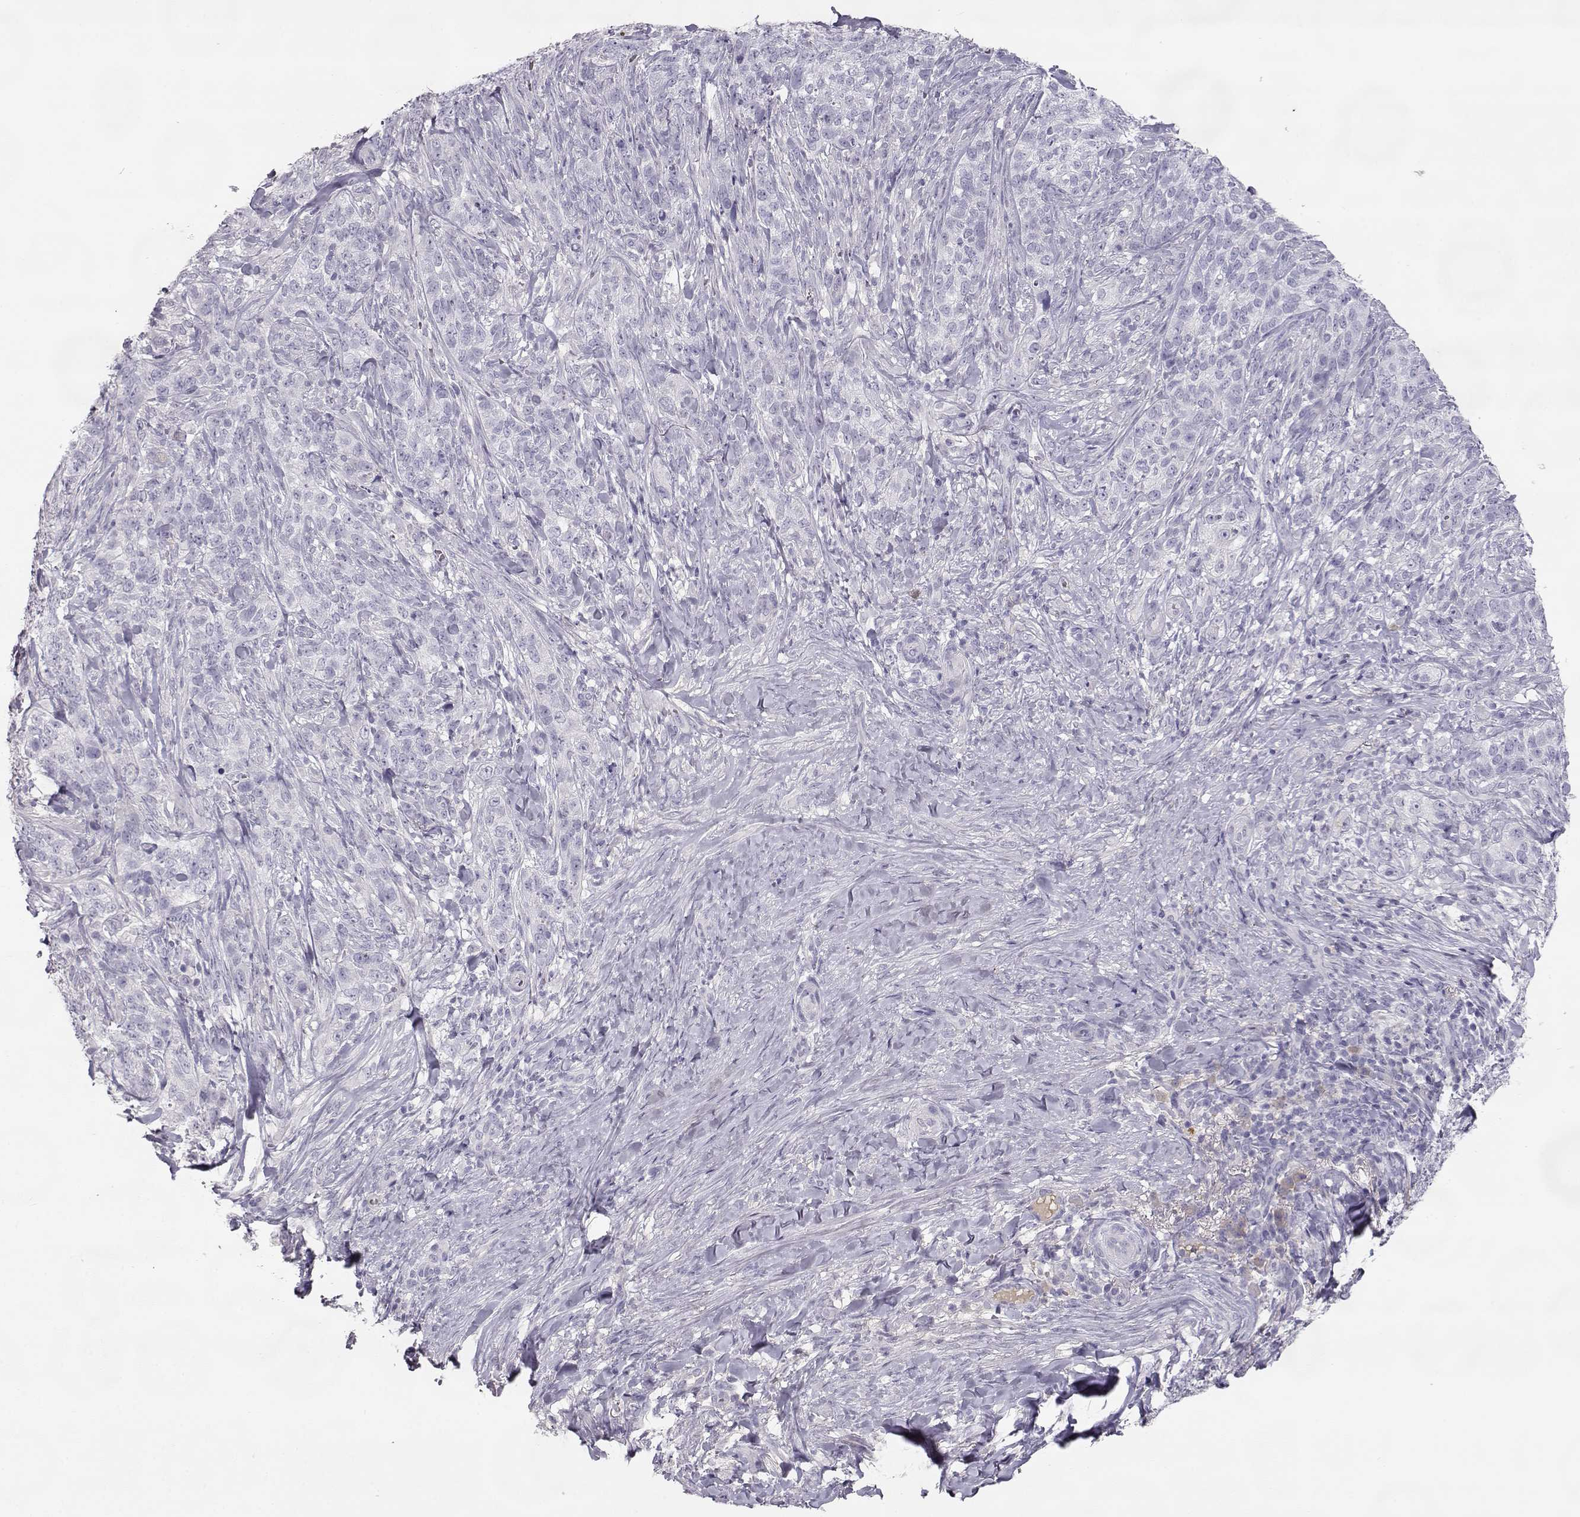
{"staining": {"intensity": "negative", "quantity": "none", "location": "none"}, "tissue": "skin cancer", "cell_type": "Tumor cells", "image_type": "cancer", "snomed": [{"axis": "morphology", "description": "Basal cell carcinoma"}, {"axis": "topography", "description": "Skin"}], "caption": "IHC of human skin cancer (basal cell carcinoma) reveals no staining in tumor cells.", "gene": "SLCO6A1", "patient": {"sex": "female", "age": 69}}